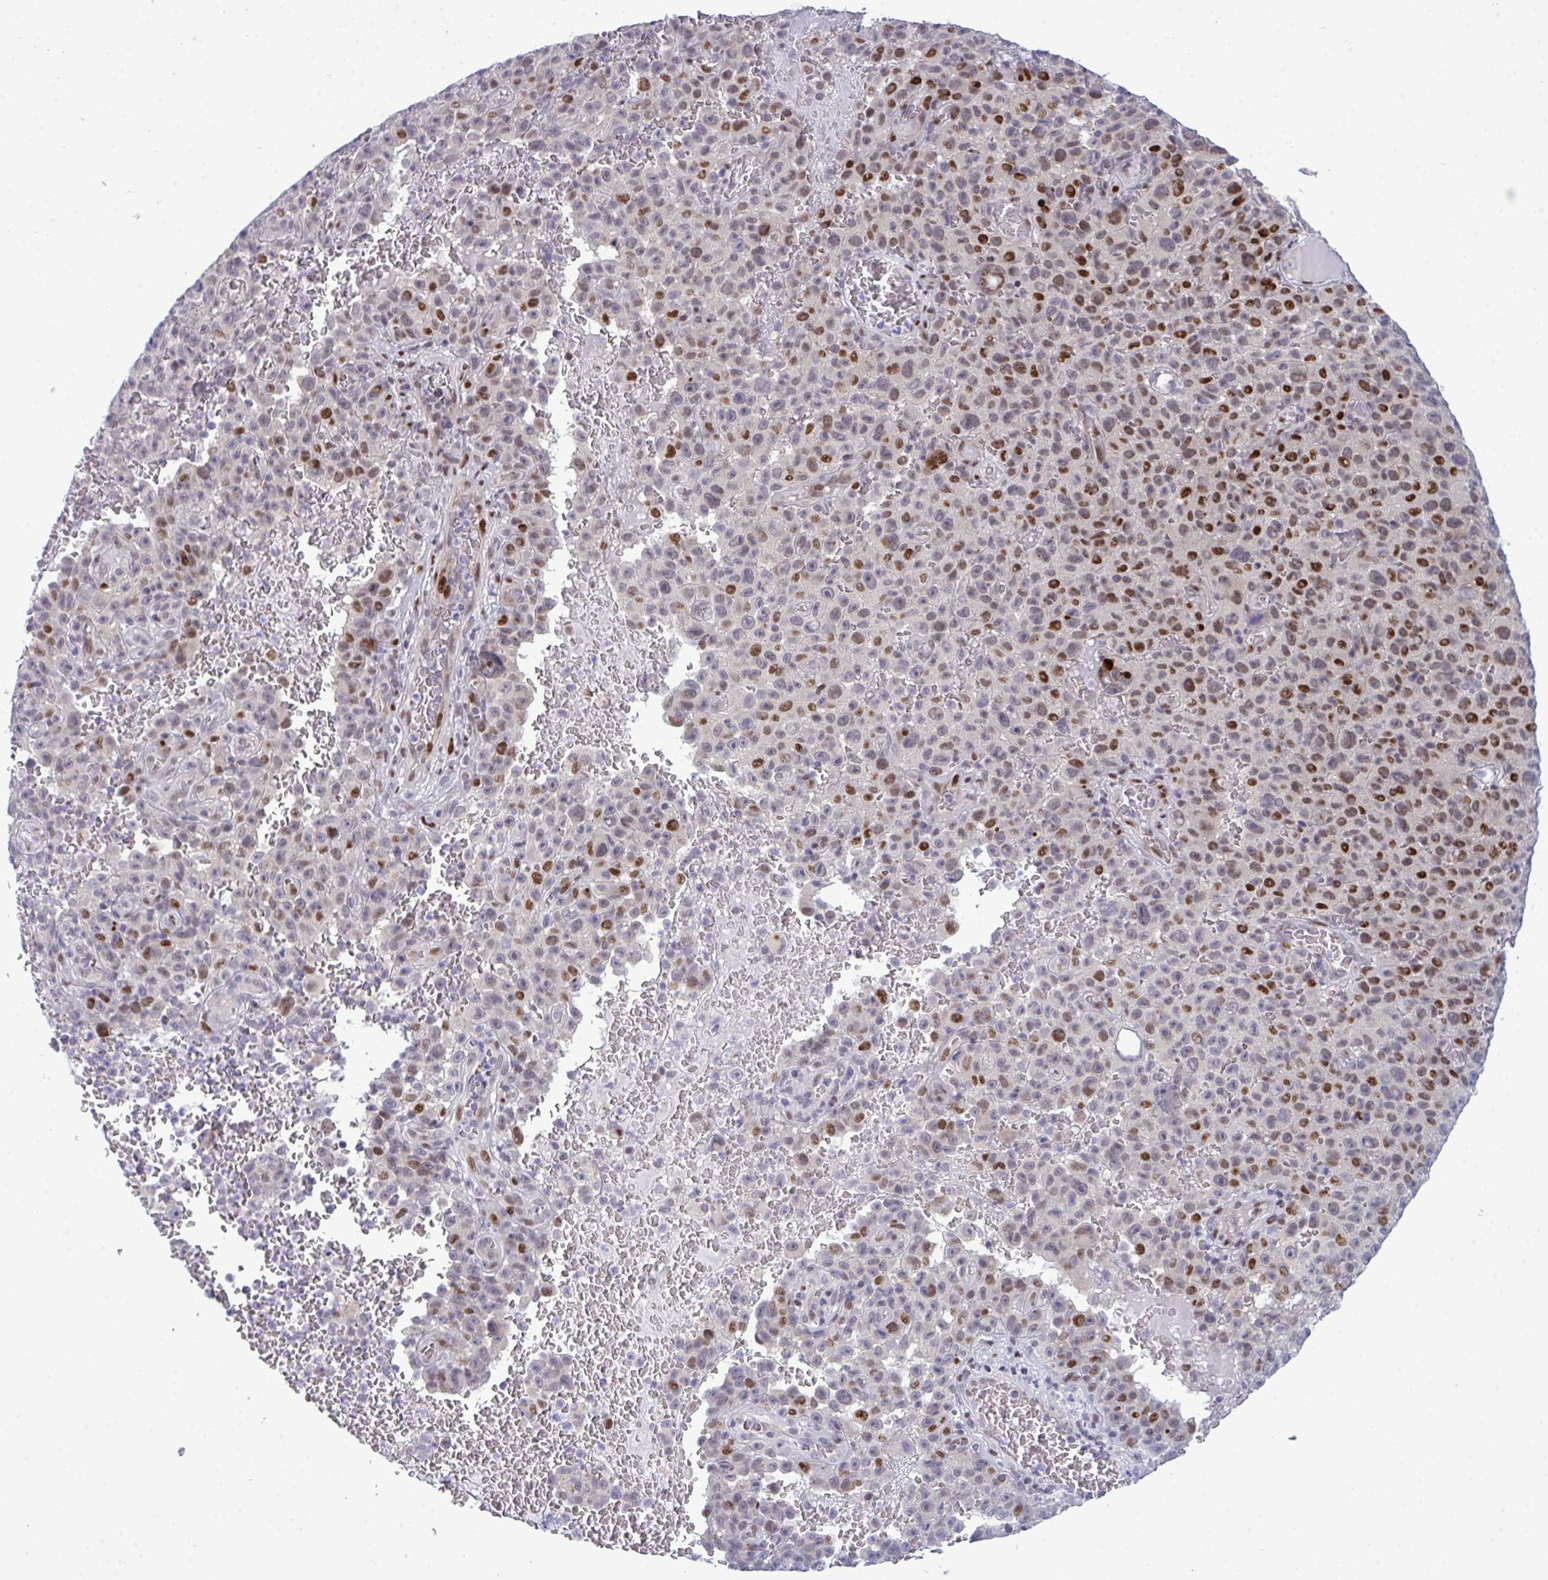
{"staining": {"intensity": "moderate", "quantity": "25%-75%", "location": "nuclear"}, "tissue": "melanoma", "cell_type": "Tumor cells", "image_type": "cancer", "snomed": [{"axis": "morphology", "description": "Malignant melanoma, NOS"}, {"axis": "topography", "description": "Skin"}], "caption": "The histopathology image displays immunohistochemical staining of melanoma. There is moderate nuclear staining is present in approximately 25%-75% of tumor cells.", "gene": "TAB1", "patient": {"sex": "female", "age": 82}}